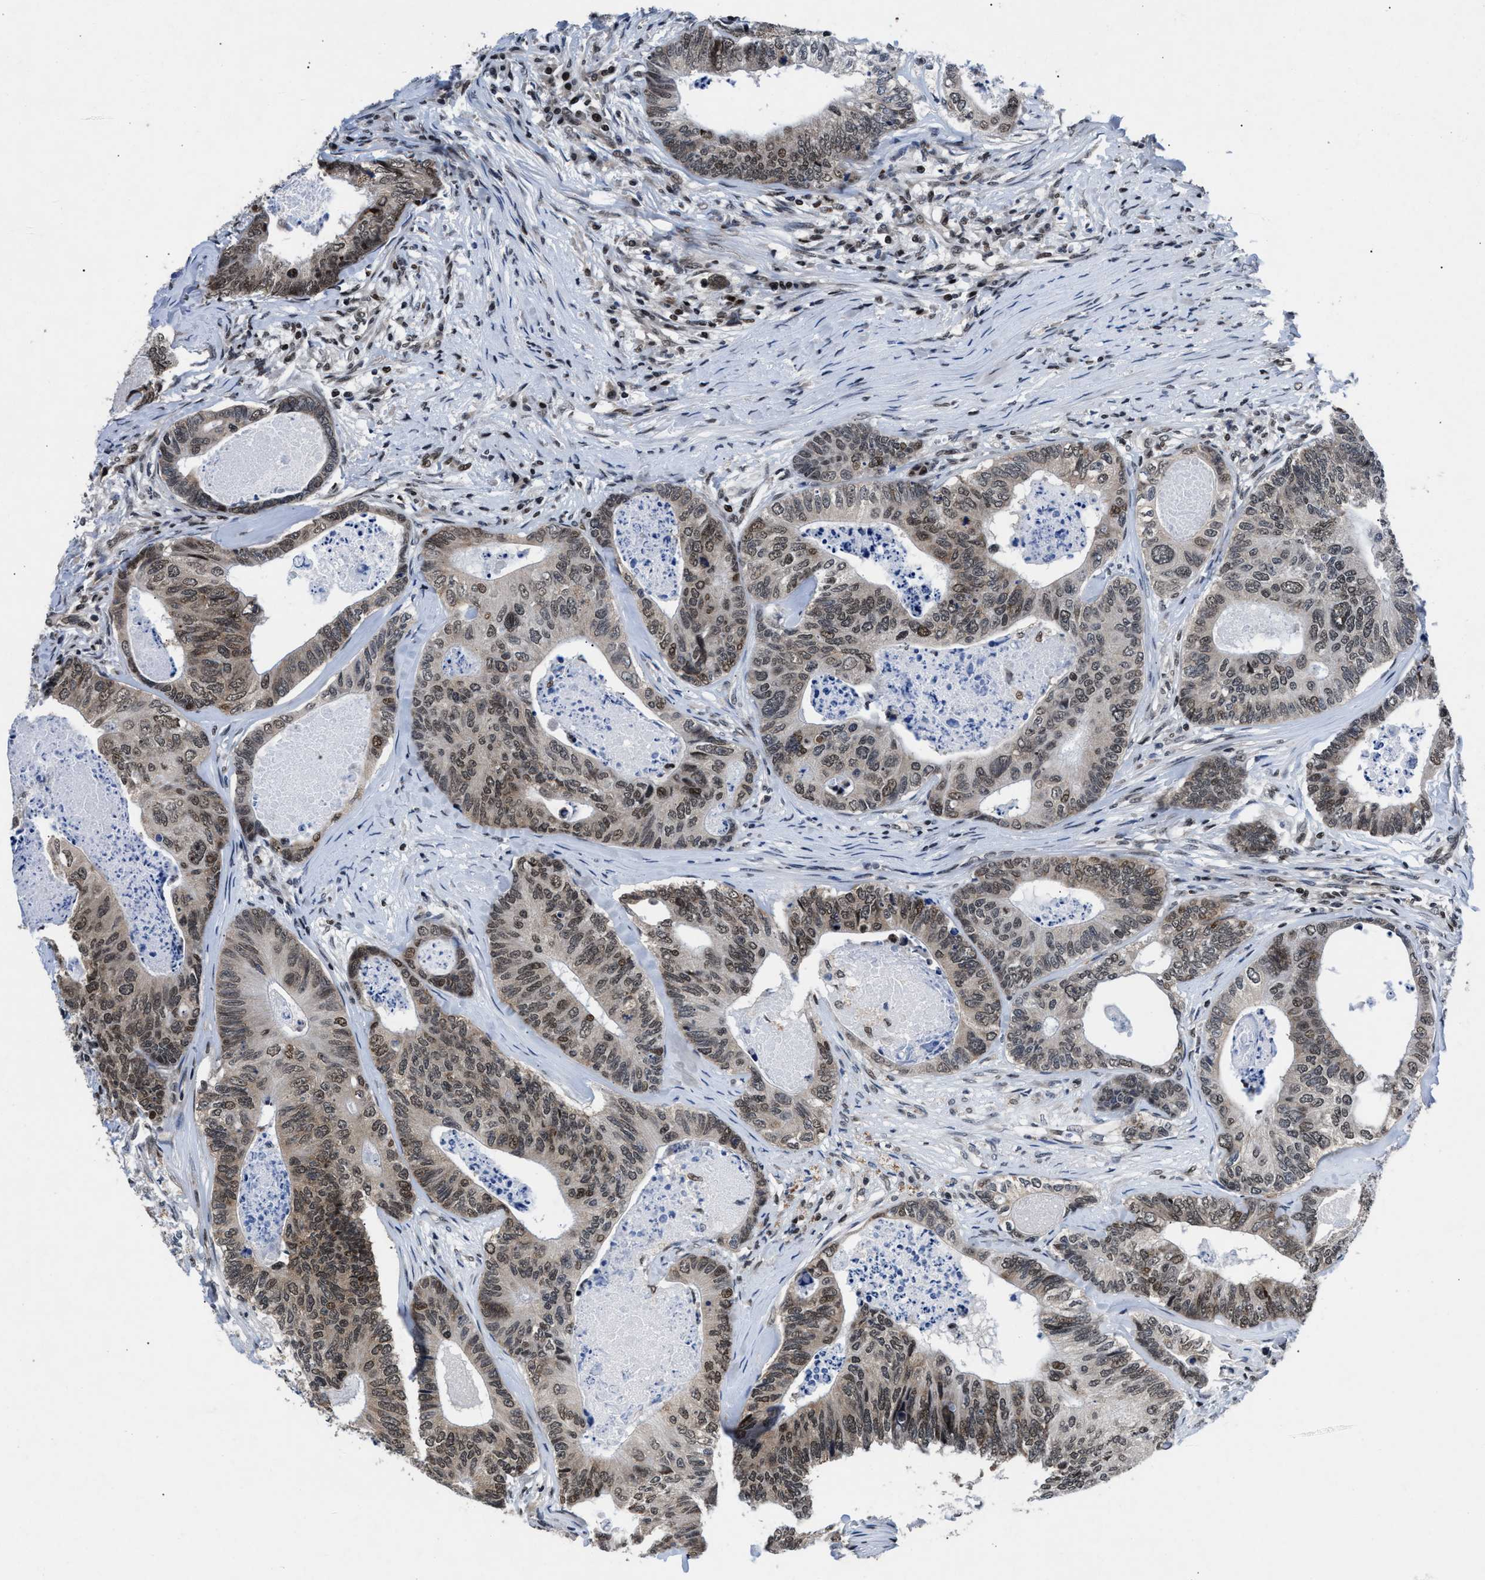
{"staining": {"intensity": "weak", "quantity": ">75%", "location": "nuclear"}, "tissue": "colorectal cancer", "cell_type": "Tumor cells", "image_type": "cancer", "snomed": [{"axis": "morphology", "description": "Adenocarcinoma, NOS"}, {"axis": "topography", "description": "Colon"}], "caption": "This micrograph displays immunohistochemistry staining of colorectal cancer, with low weak nuclear expression in approximately >75% of tumor cells.", "gene": "WDR81", "patient": {"sex": "female", "age": 67}}